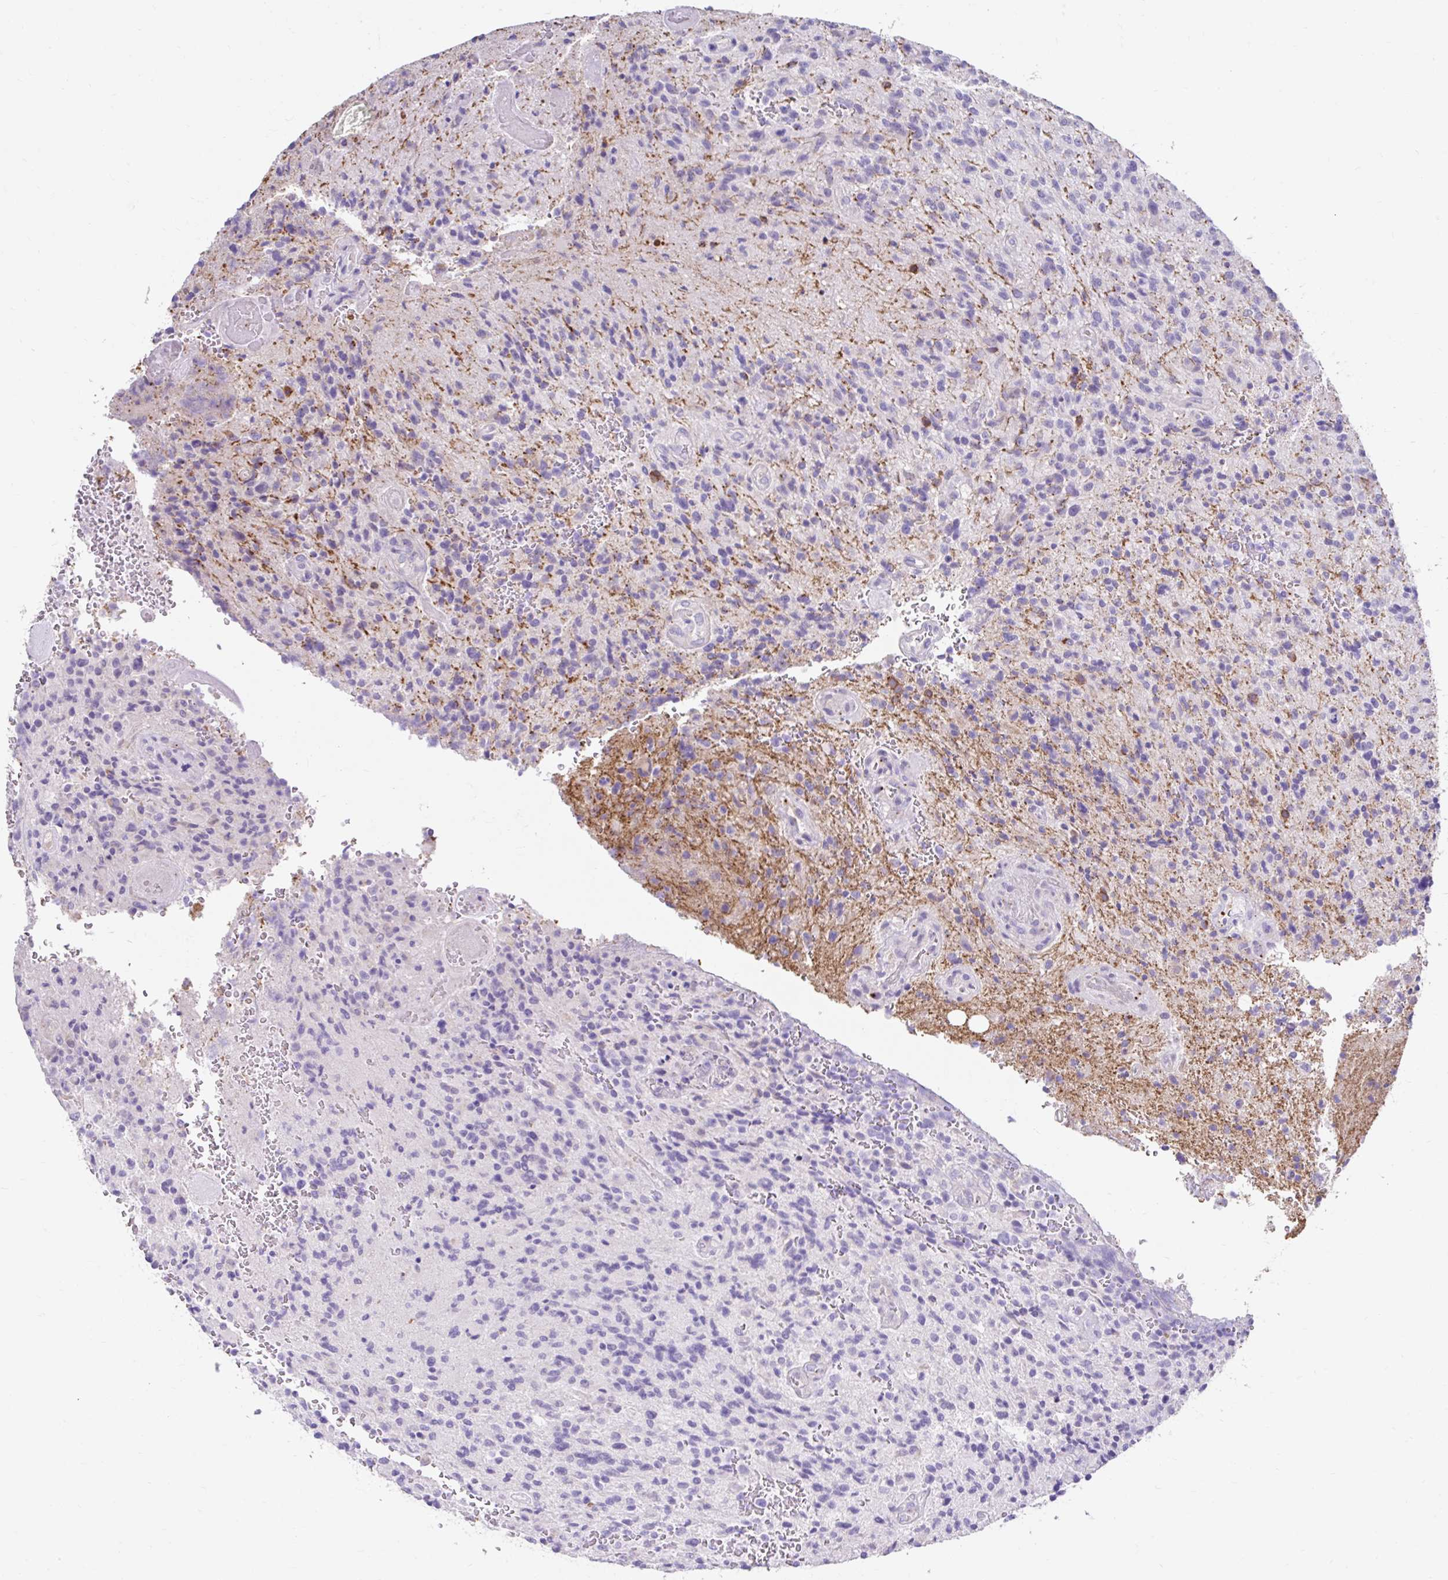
{"staining": {"intensity": "negative", "quantity": "none", "location": "none"}, "tissue": "glioma", "cell_type": "Tumor cells", "image_type": "cancer", "snomed": [{"axis": "morphology", "description": "Normal tissue, NOS"}, {"axis": "morphology", "description": "Glioma, malignant, High grade"}, {"axis": "topography", "description": "Cerebral cortex"}], "caption": "The image shows no staining of tumor cells in malignant glioma (high-grade).", "gene": "ZNF33A", "patient": {"sex": "male", "age": 56}}